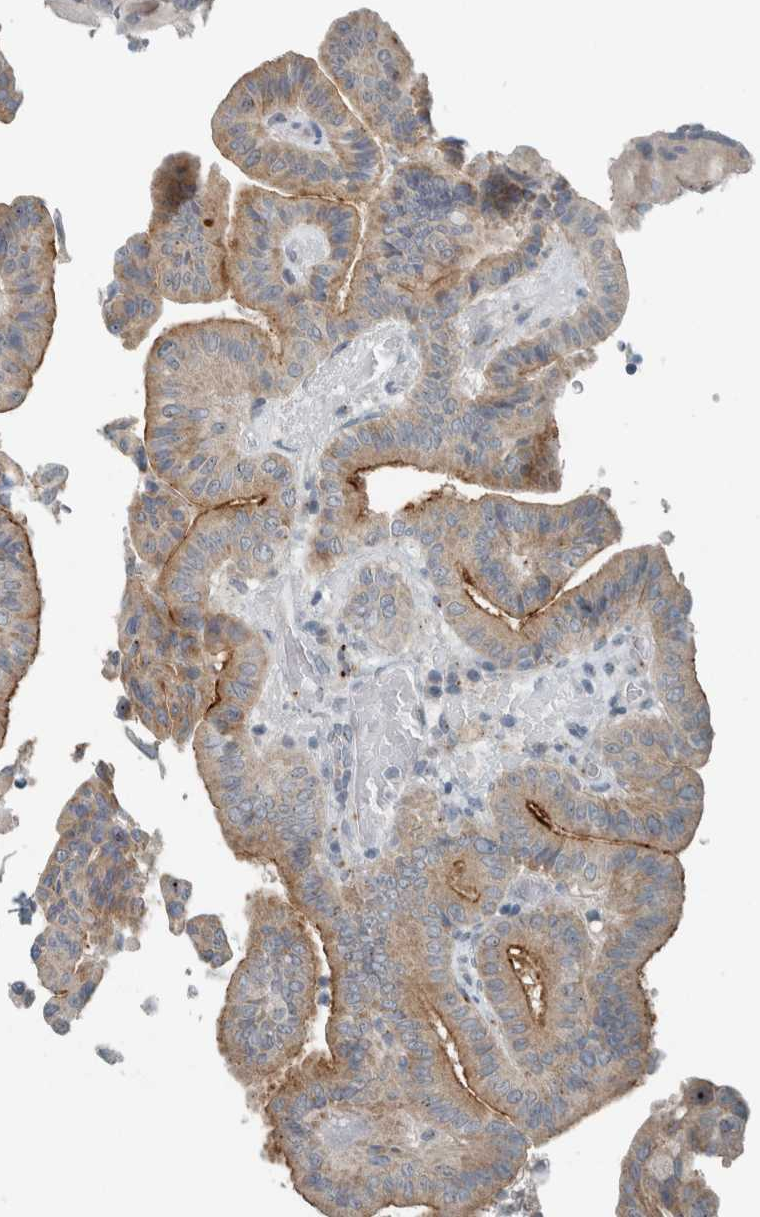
{"staining": {"intensity": "moderate", "quantity": "25%-75%", "location": "cytoplasmic/membranous"}, "tissue": "thyroid cancer", "cell_type": "Tumor cells", "image_type": "cancer", "snomed": [{"axis": "morphology", "description": "Papillary adenocarcinoma, NOS"}, {"axis": "topography", "description": "Thyroid gland"}], "caption": "Immunohistochemistry (IHC) micrograph of human thyroid cancer (papillary adenocarcinoma) stained for a protein (brown), which reveals medium levels of moderate cytoplasmic/membranous expression in about 25%-75% of tumor cells.", "gene": "KIF1C", "patient": {"sex": "male", "age": 33}}